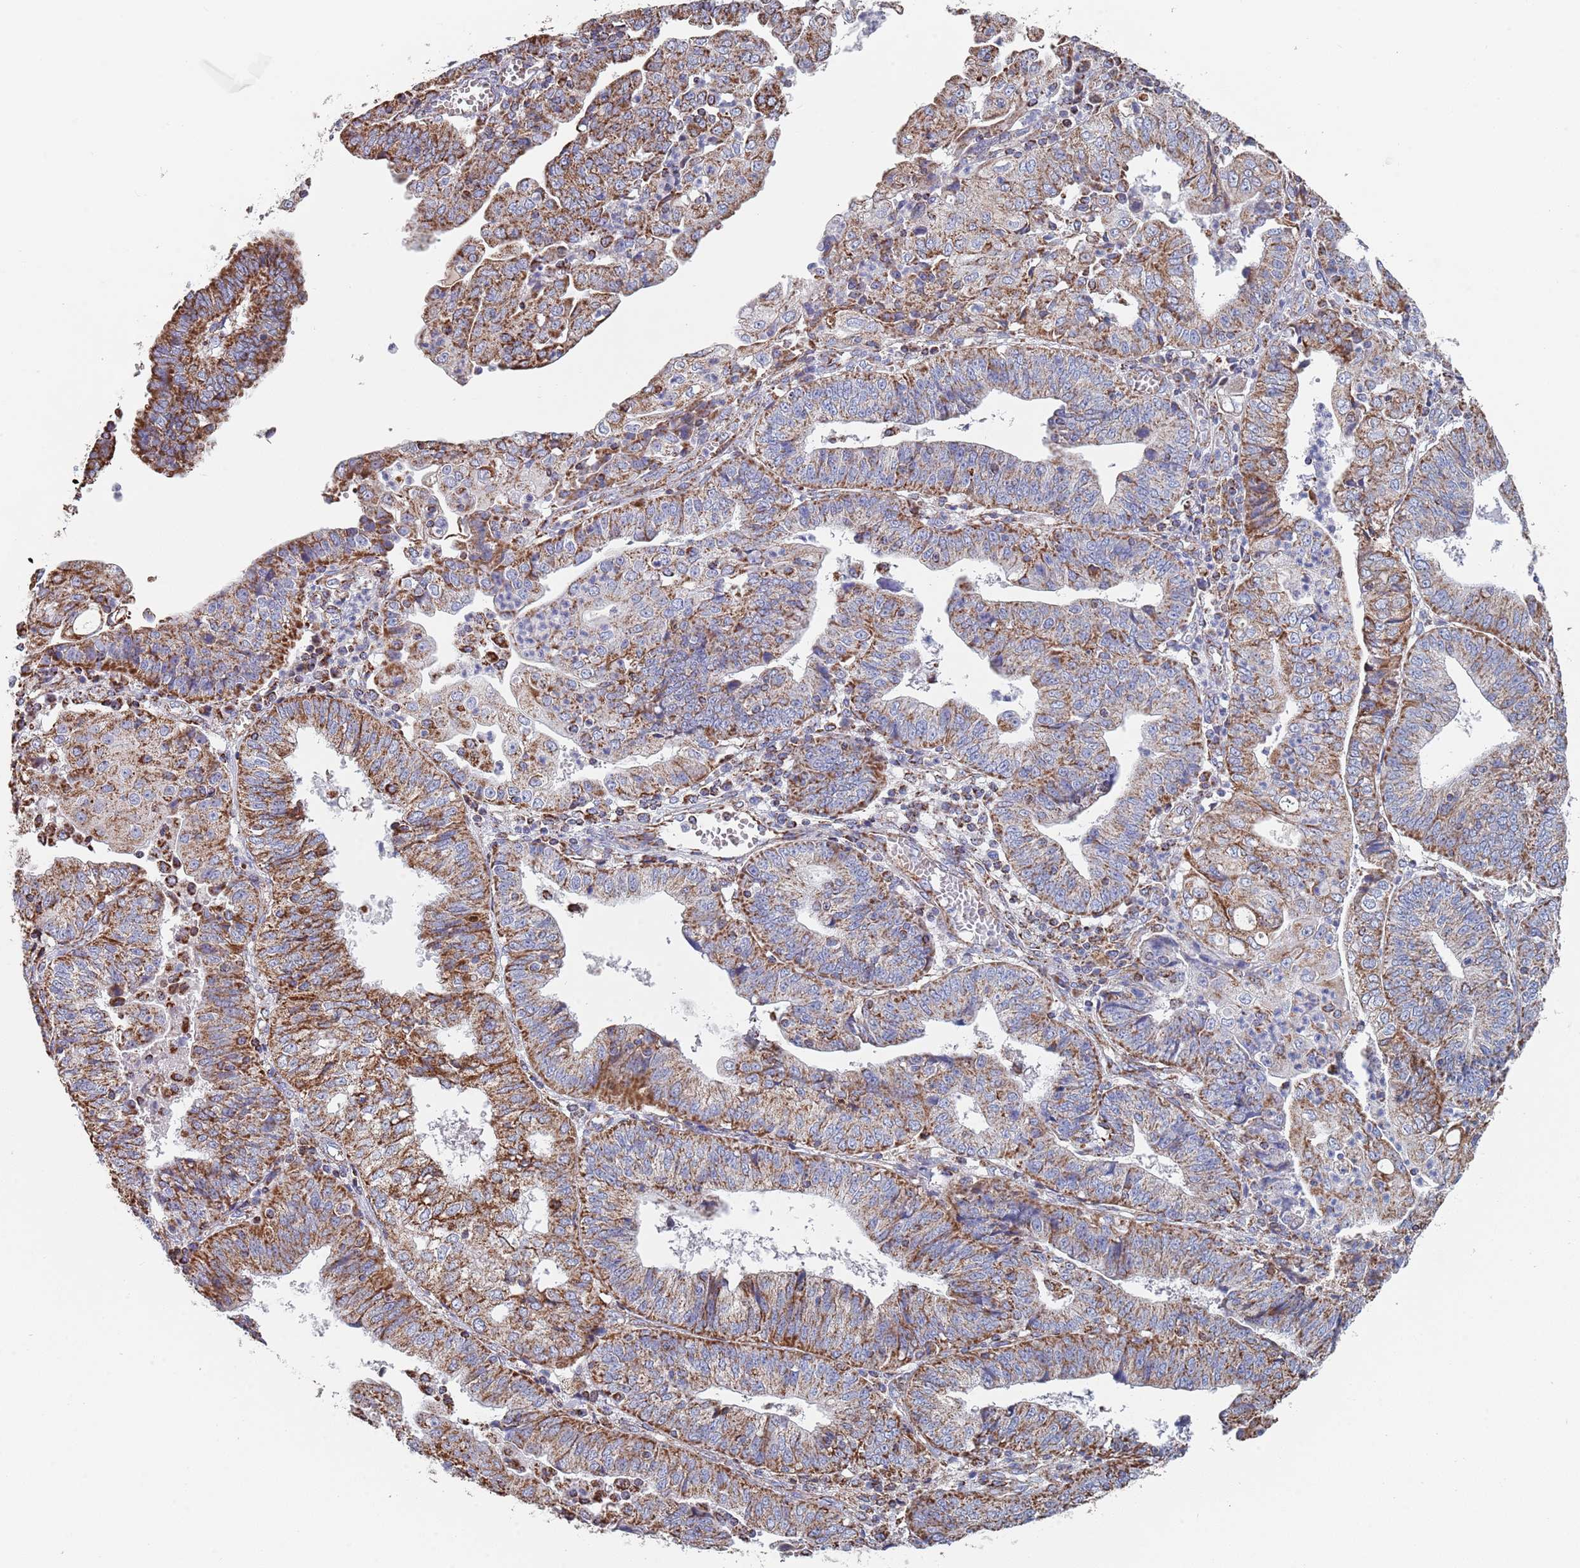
{"staining": {"intensity": "strong", "quantity": ">75%", "location": "cytoplasmic/membranous"}, "tissue": "endometrial cancer", "cell_type": "Tumor cells", "image_type": "cancer", "snomed": [{"axis": "morphology", "description": "Adenocarcinoma, NOS"}, {"axis": "topography", "description": "Endometrium"}], "caption": "IHC of endometrial cancer (adenocarcinoma) demonstrates high levels of strong cytoplasmic/membranous positivity in approximately >75% of tumor cells.", "gene": "PGP", "patient": {"sex": "female", "age": 56}}